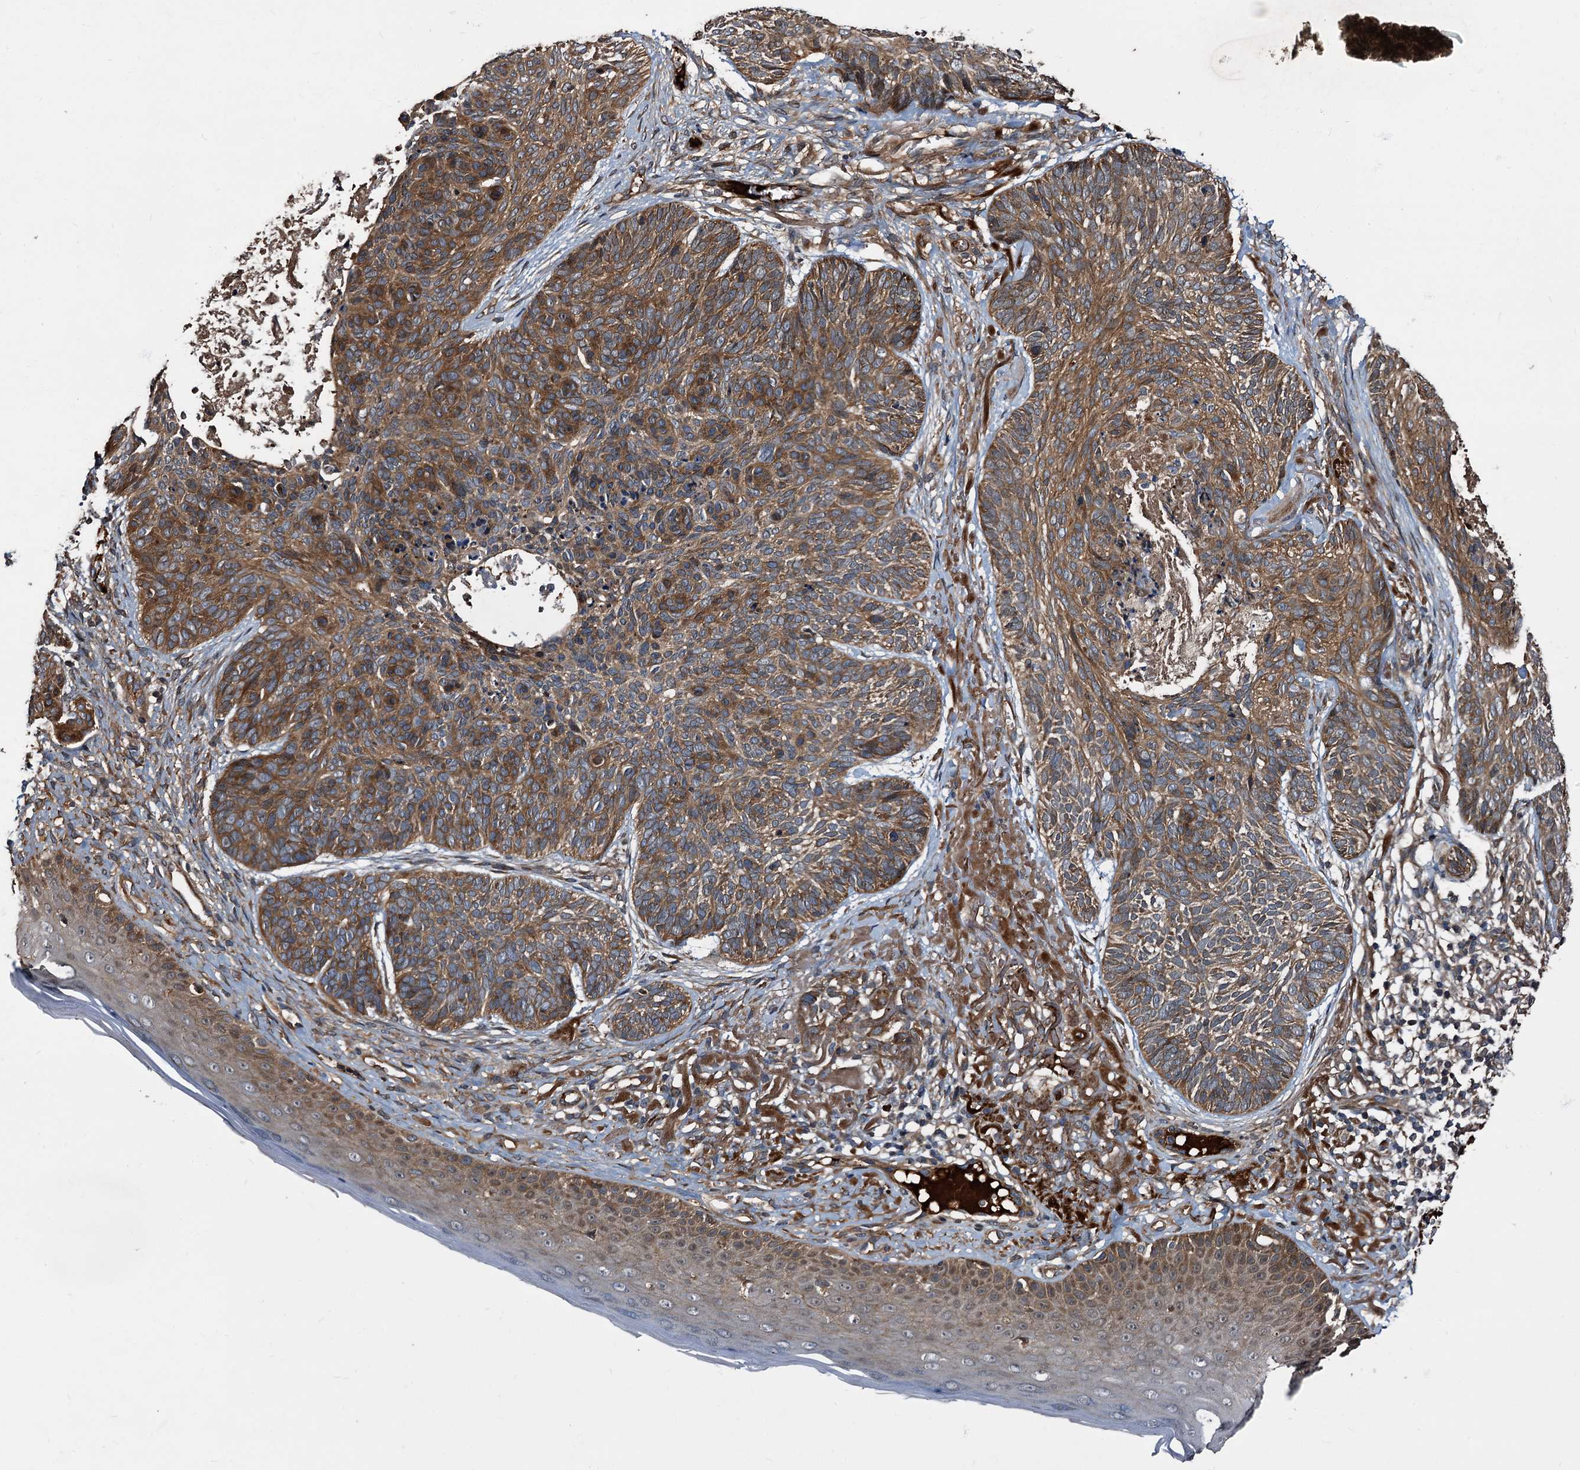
{"staining": {"intensity": "moderate", "quantity": ">75%", "location": "cytoplasmic/membranous"}, "tissue": "skin cancer", "cell_type": "Tumor cells", "image_type": "cancer", "snomed": [{"axis": "morphology", "description": "Normal tissue, NOS"}, {"axis": "morphology", "description": "Basal cell carcinoma"}, {"axis": "topography", "description": "Skin"}], "caption": "Immunohistochemical staining of human skin basal cell carcinoma exhibits medium levels of moderate cytoplasmic/membranous positivity in approximately >75% of tumor cells.", "gene": "PEX5", "patient": {"sex": "male", "age": 66}}